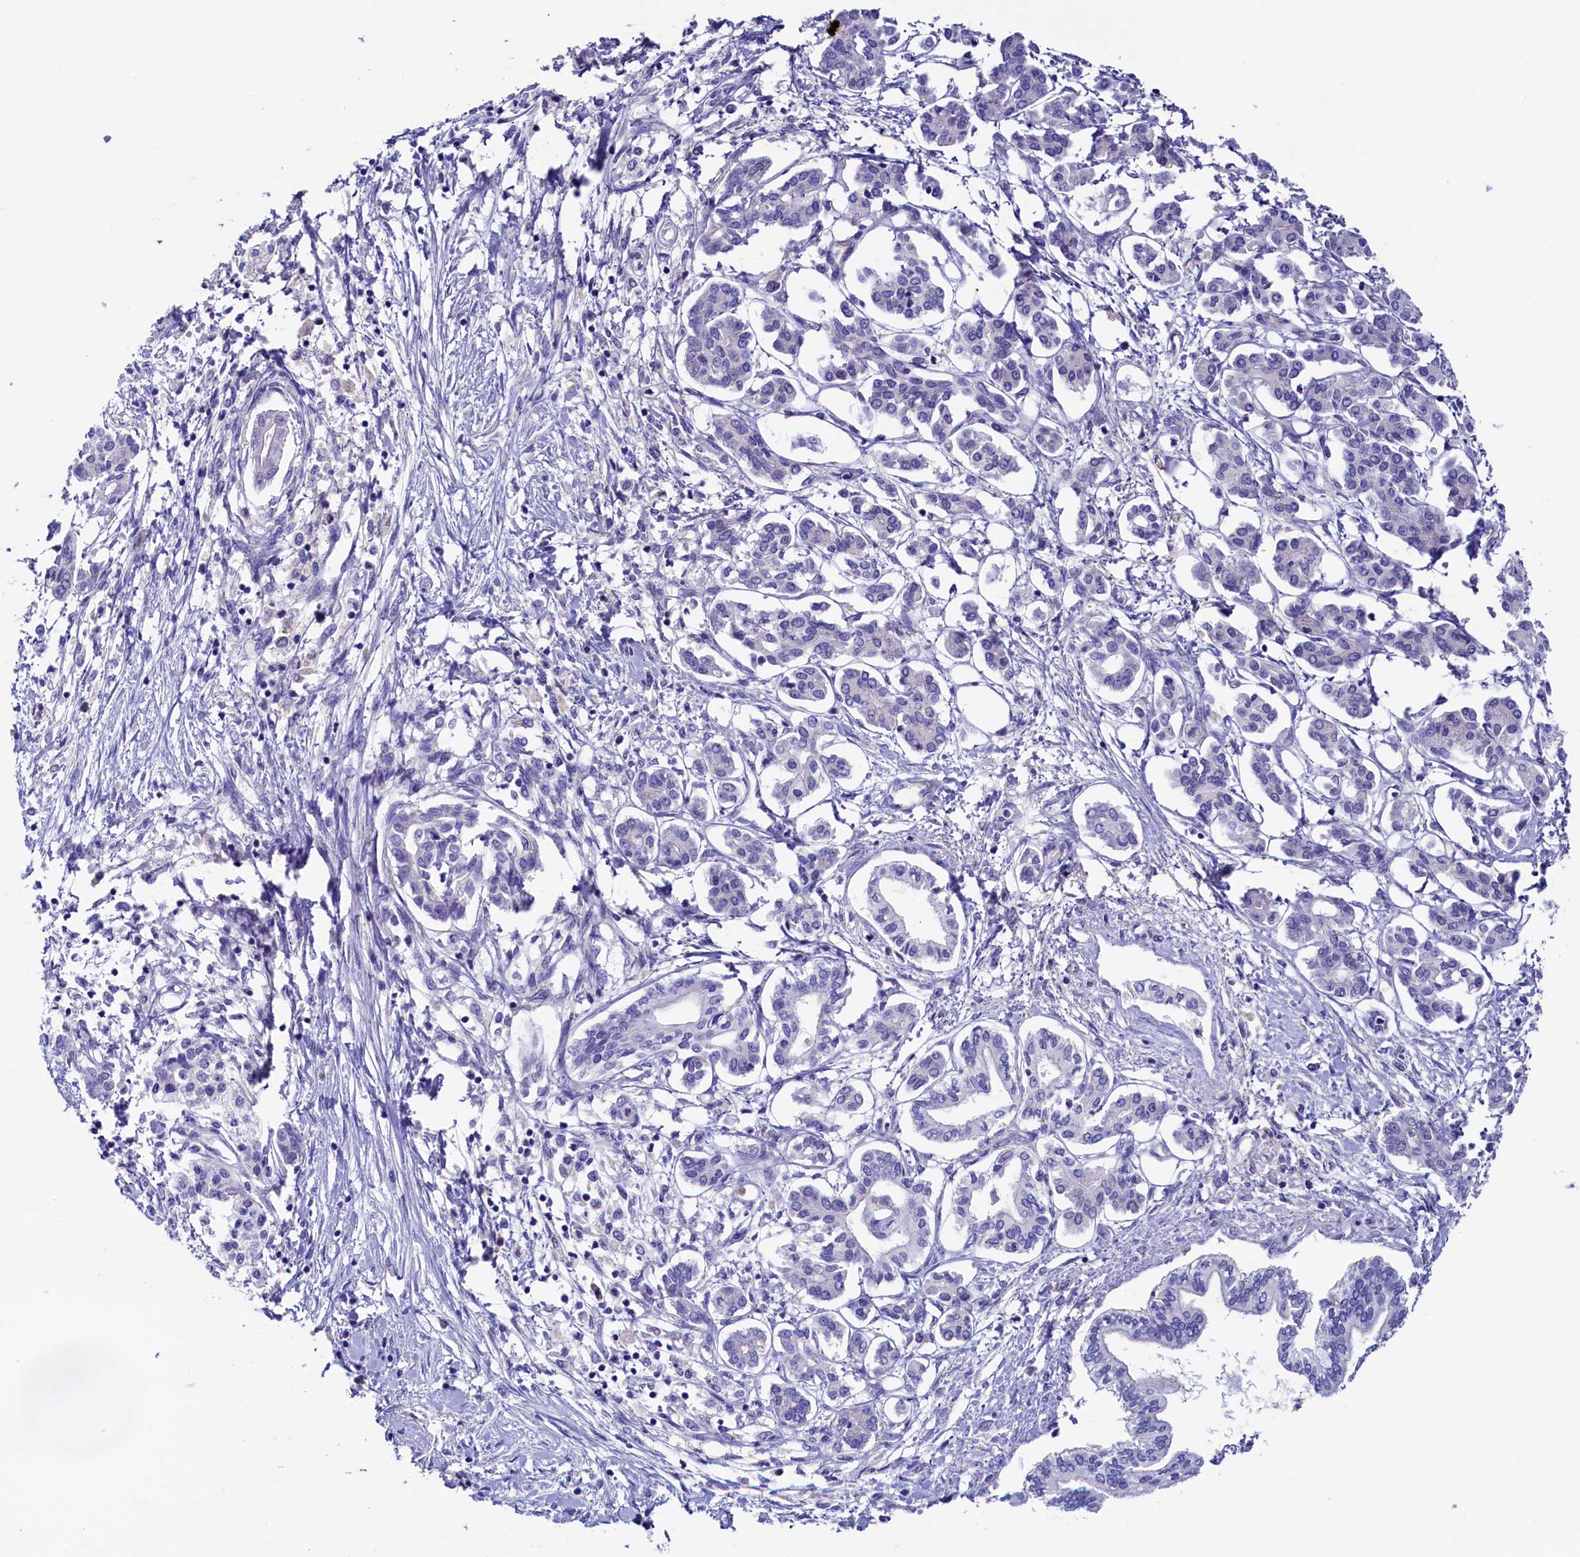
{"staining": {"intensity": "negative", "quantity": "none", "location": "none"}, "tissue": "pancreatic cancer", "cell_type": "Tumor cells", "image_type": "cancer", "snomed": [{"axis": "morphology", "description": "Adenocarcinoma, NOS"}, {"axis": "topography", "description": "Pancreas"}], "caption": "High magnification brightfield microscopy of pancreatic adenocarcinoma stained with DAB (3,3'-diaminobenzidine) (brown) and counterstained with hematoxylin (blue): tumor cells show no significant staining.", "gene": "FLYWCH2", "patient": {"sex": "female", "age": 50}}